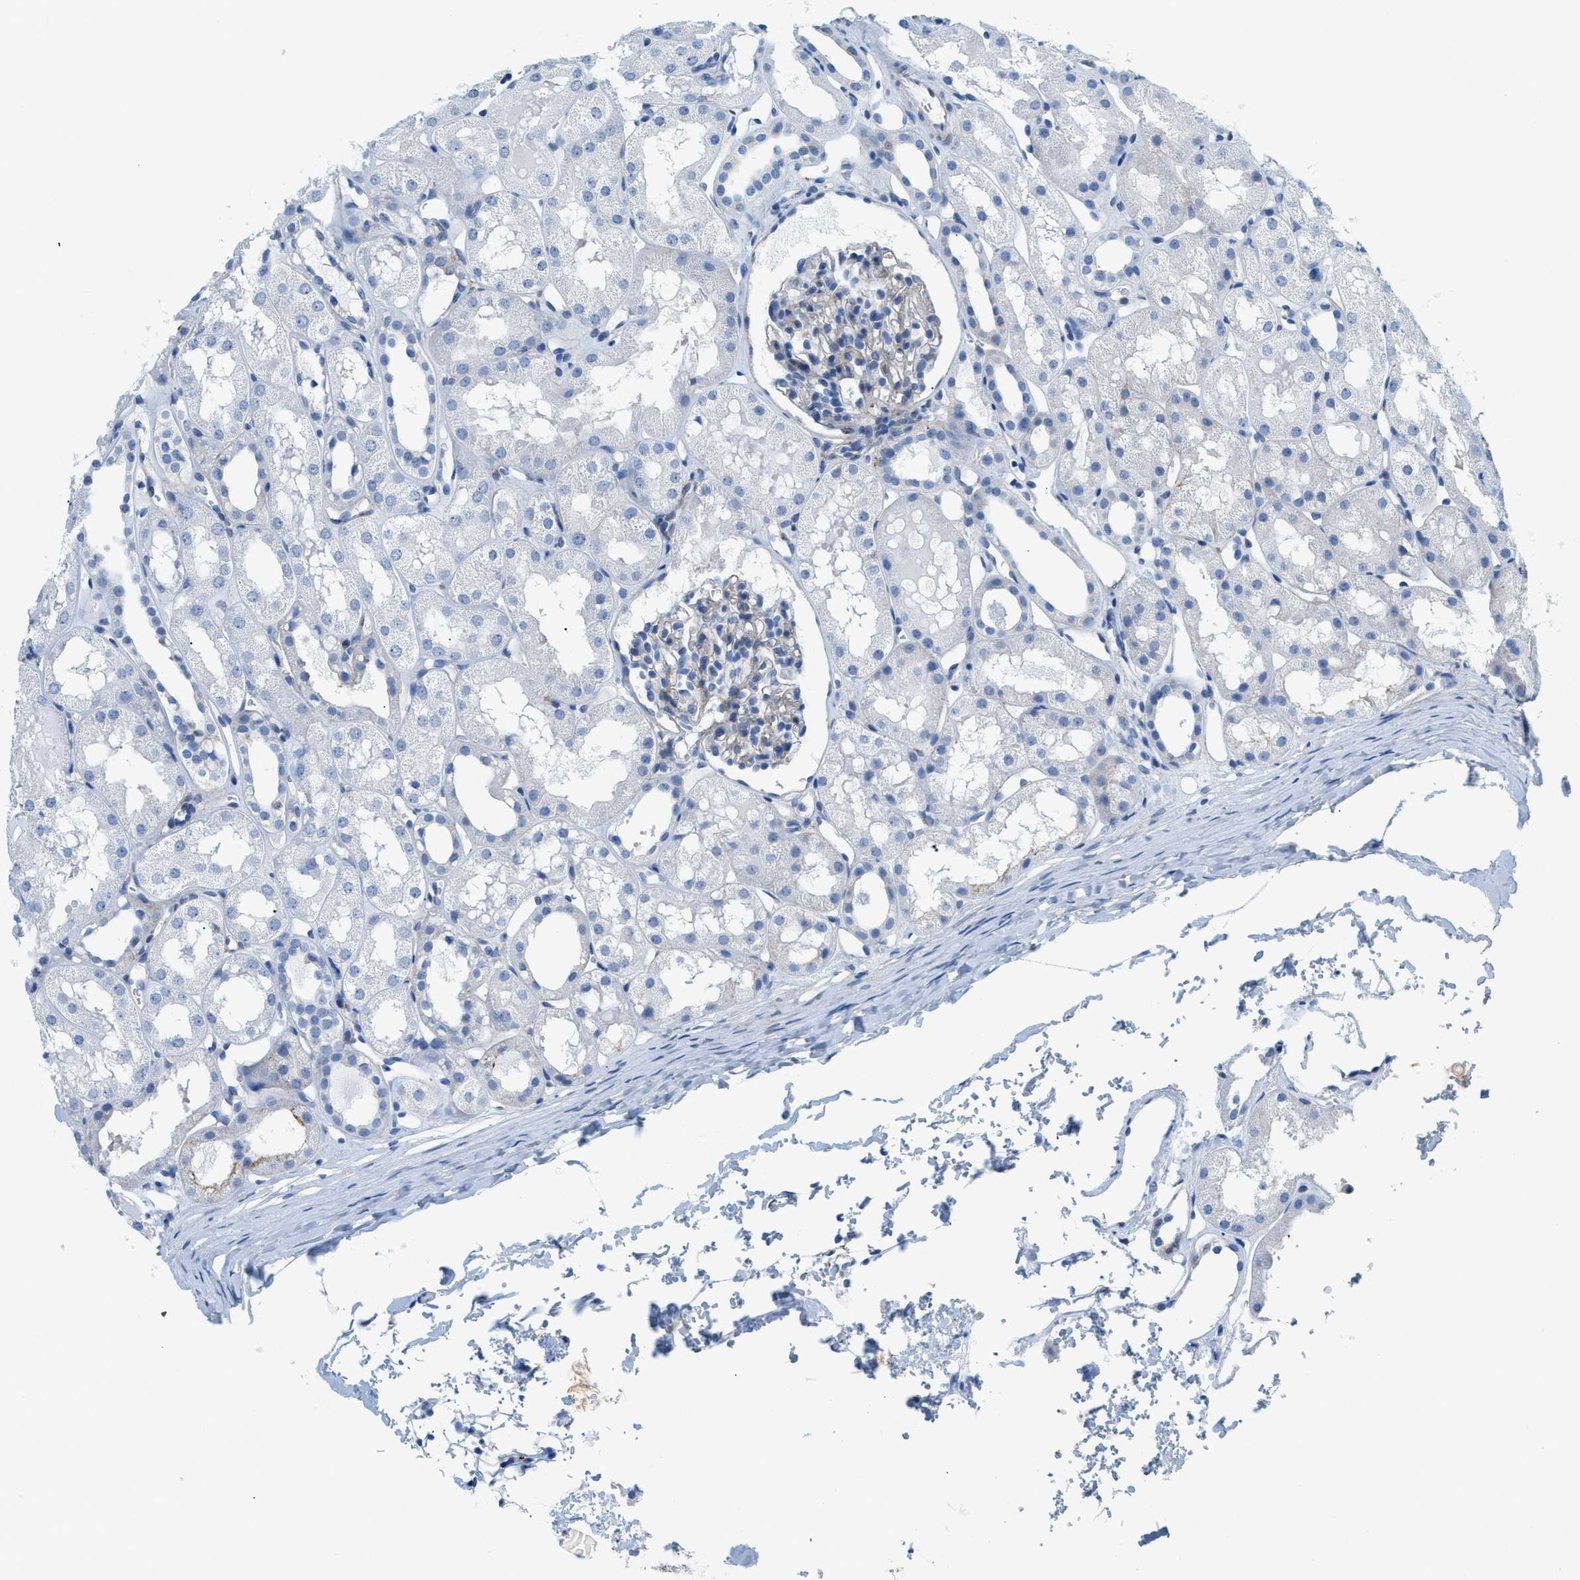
{"staining": {"intensity": "negative", "quantity": "none", "location": "none"}, "tissue": "kidney", "cell_type": "Cells in glomeruli", "image_type": "normal", "snomed": [{"axis": "morphology", "description": "Normal tissue, NOS"}, {"axis": "topography", "description": "Kidney"}, {"axis": "topography", "description": "Urinary bladder"}], "caption": "The histopathology image demonstrates no staining of cells in glomeruli in benign kidney.", "gene": "TPSAB1", "patient": {"sex": "male", "age": 16}}